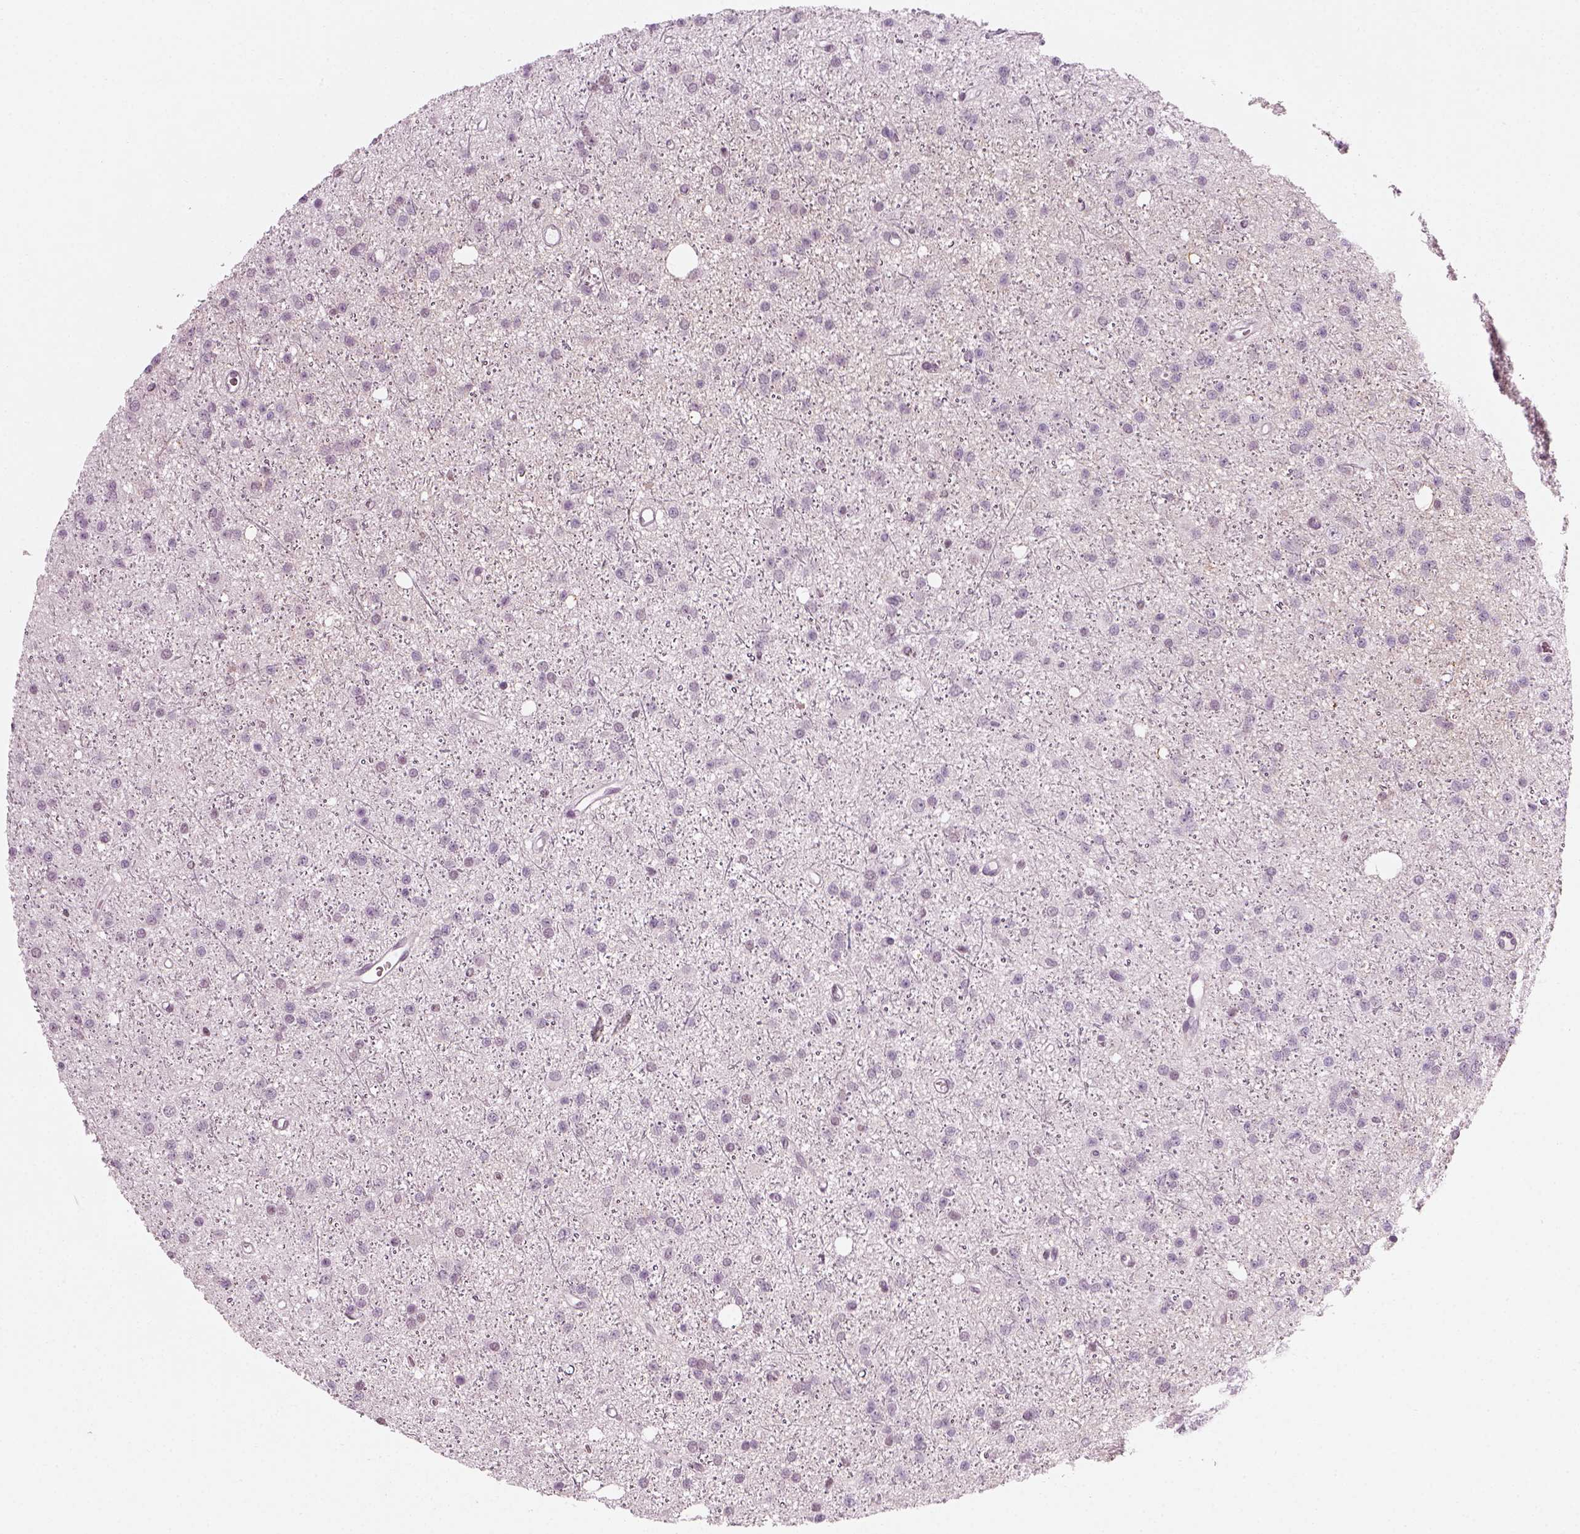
{"staining": {"intensity": "negative", "quantity": "none", "location": "none"}, "tissue": "glioma", "cell_type": "Tumor cells", "image_type": "cancer", "snomed": [{"axis": "morphology", "description": "Glioma, malignant, Low grade"}, {"axis": "topography", "description": "Brain"}], "caption": "Tumor cells show no significant protein positivity in malignant glioma (low-grade). The staining was performed using DAB to visualize the protein expression in brown, while the nuclei were stained in blue with hematoxylin (Magnification: 20x).", "gene": "KCNG2", "patient": {"sex": "male", "age": 27}}